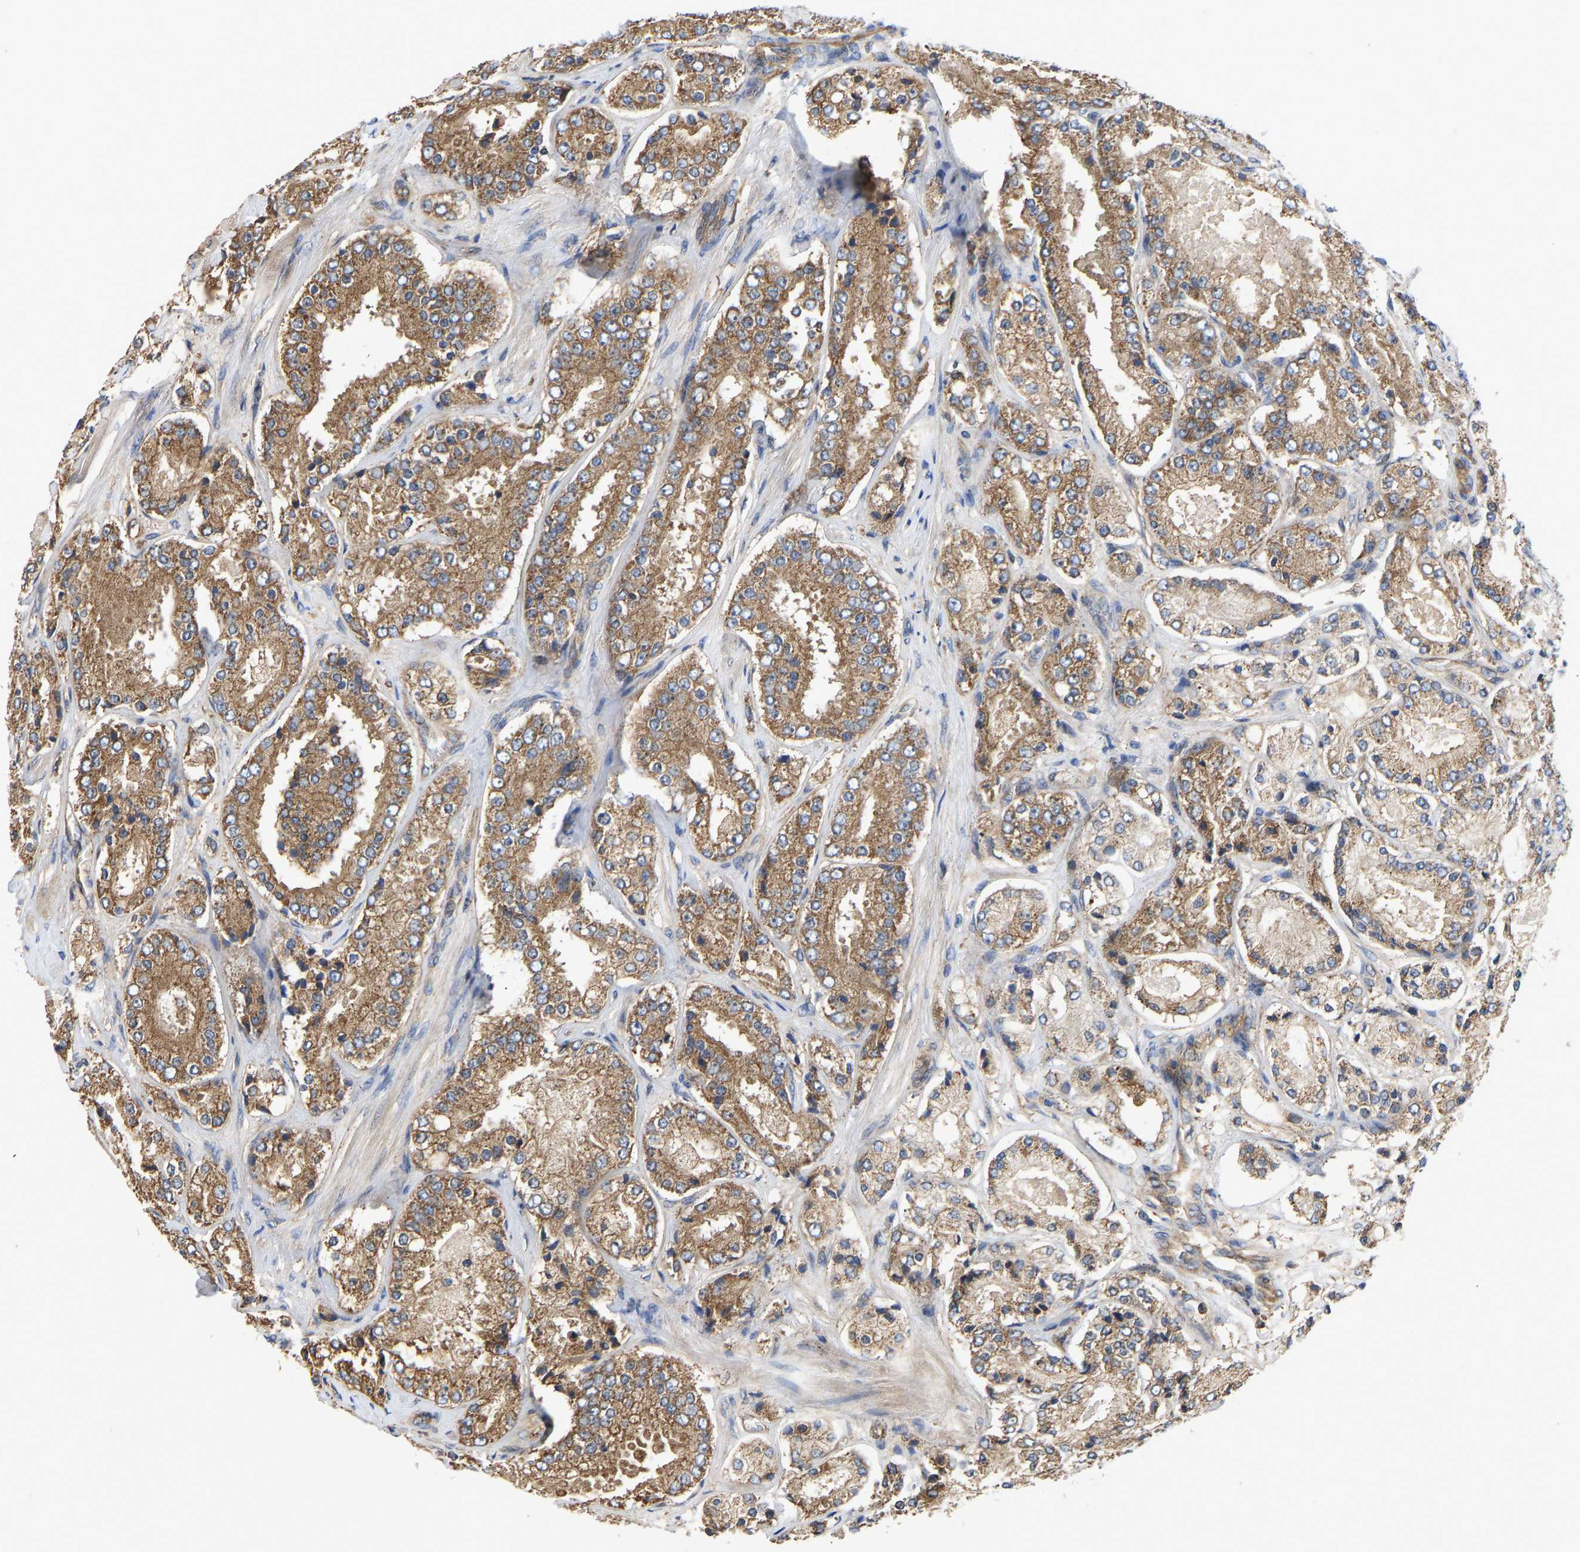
{"staining": {"intensity": "moderate", "quantity": ">75%", "location": "cytoplasmic/membranous"}, "tissue": "prostate cancer", "cell_type": "Tumor cells", "image_type": "cancer", "snomed": [{"axis": "morphology", "description": "Adenocarcinoma, High grade"}, {"axis": "topography", "description": "Prostate"}], "caption": "Brown immunohistochemical staining in human prostate adenocarcinoma (high-grade) displays moderate cytoplasmic/membranous staining in approximately >75% of tumor cells. The staining is performed using DAB (3,3'-diaminobenzidine) brown chromogen to label protein expression. The nuclei are counter-stained blue using hematoxylin.", "gene": "FLNB", "patient": {"sex": "male", "age": 65}}